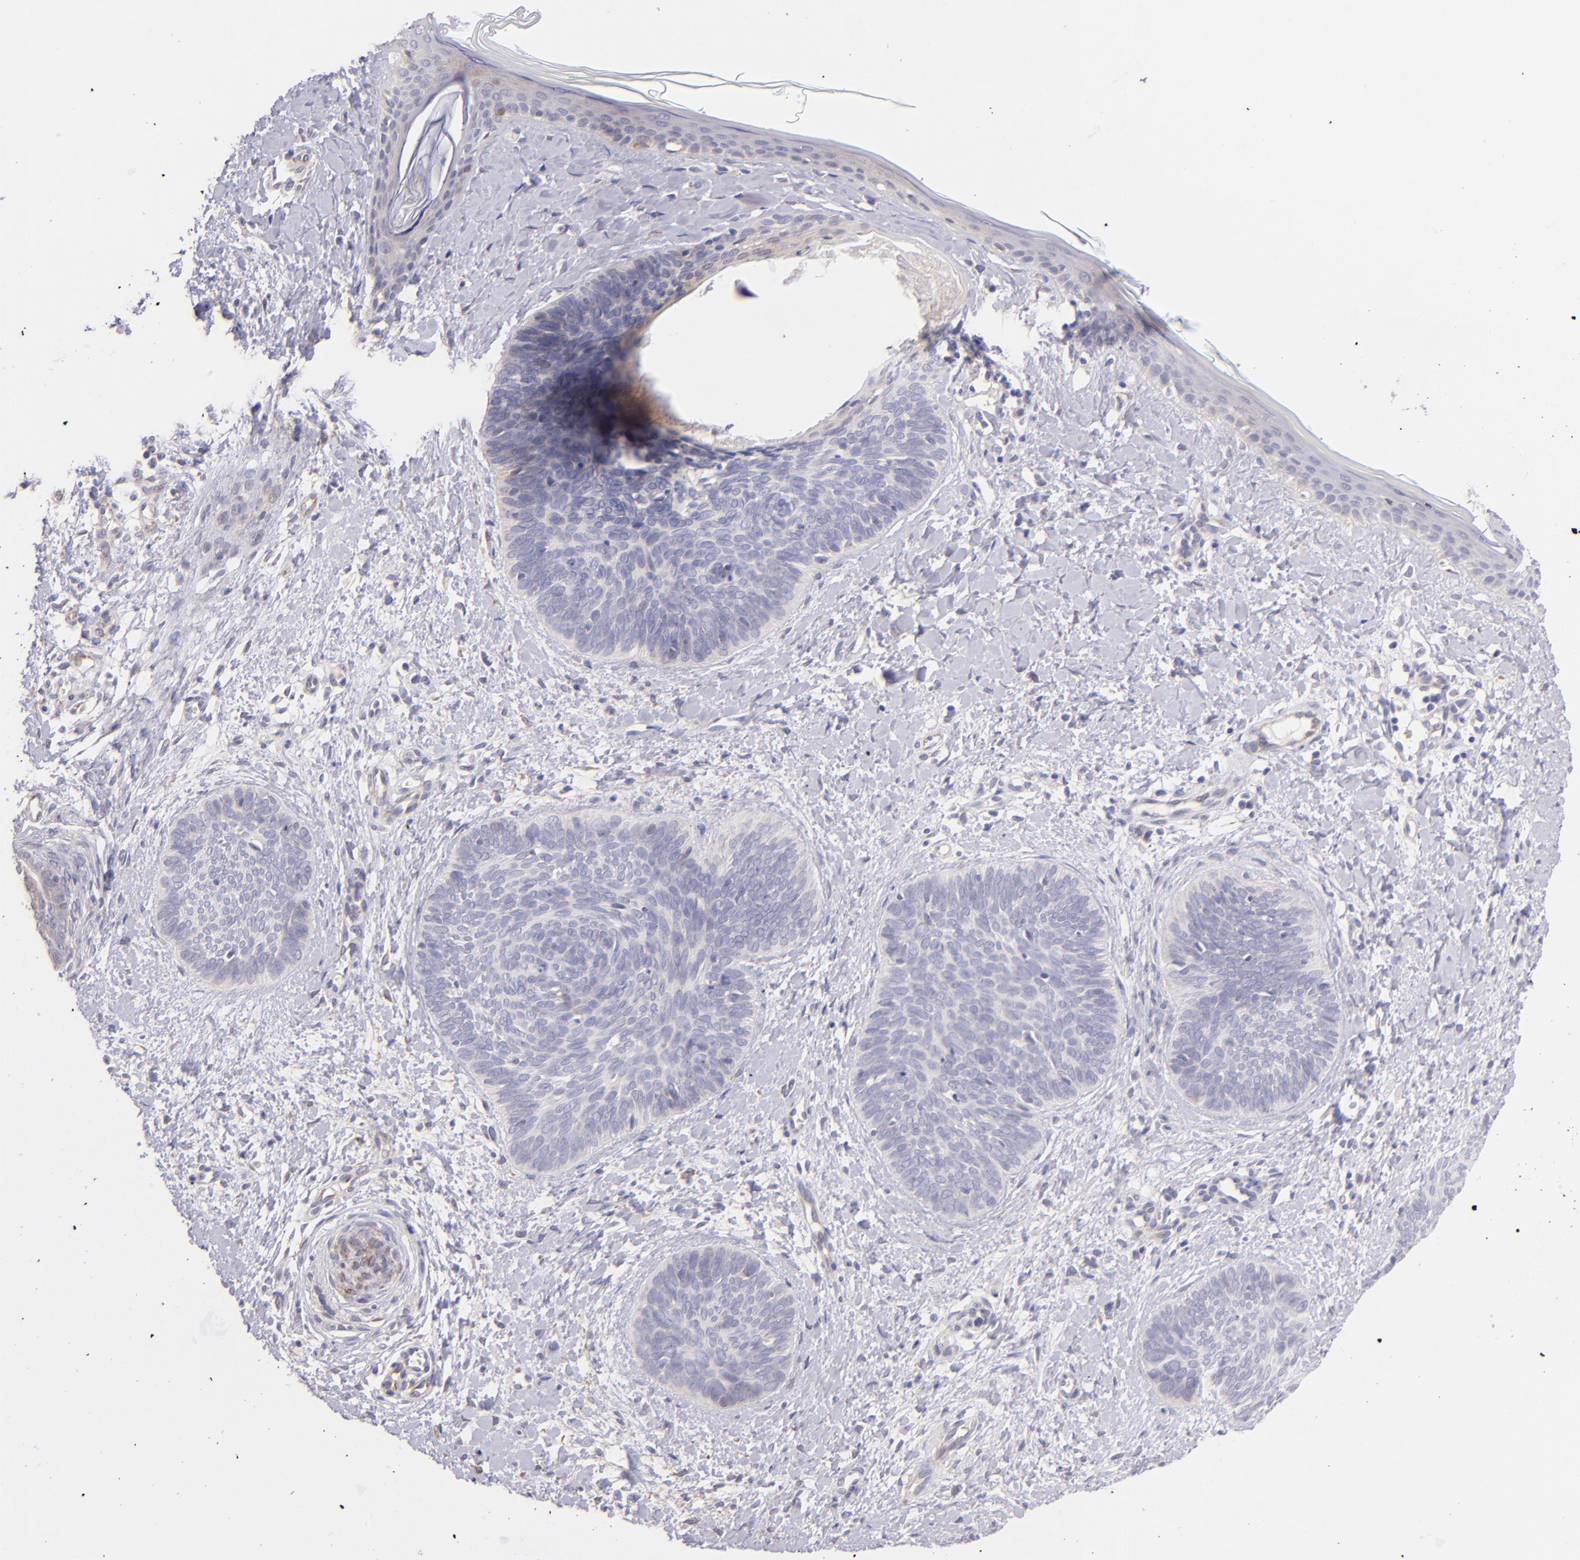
{"staining": {"intensity": "weak", "quantity": "<25%", "location": "cytoplasmic/membranous"}, "tissue": "skin cancer", "cell_type": "Tumor cells", "image_type": "cancer", "snomed": [{"axis": "morphology", "description": "Basal cell carcinoma"}, {"axis": "topography", "description": "Skin"}], "caption": "High magnification brightfield microscopy of skin cancer (basal cell carcinoma) stained with DAB (brown) and counterstained with hematoxylin (blue): tumor cells show no significant staining.", "gene": "SH2D4A", "patient": {"sex": "female", "age": 81}}